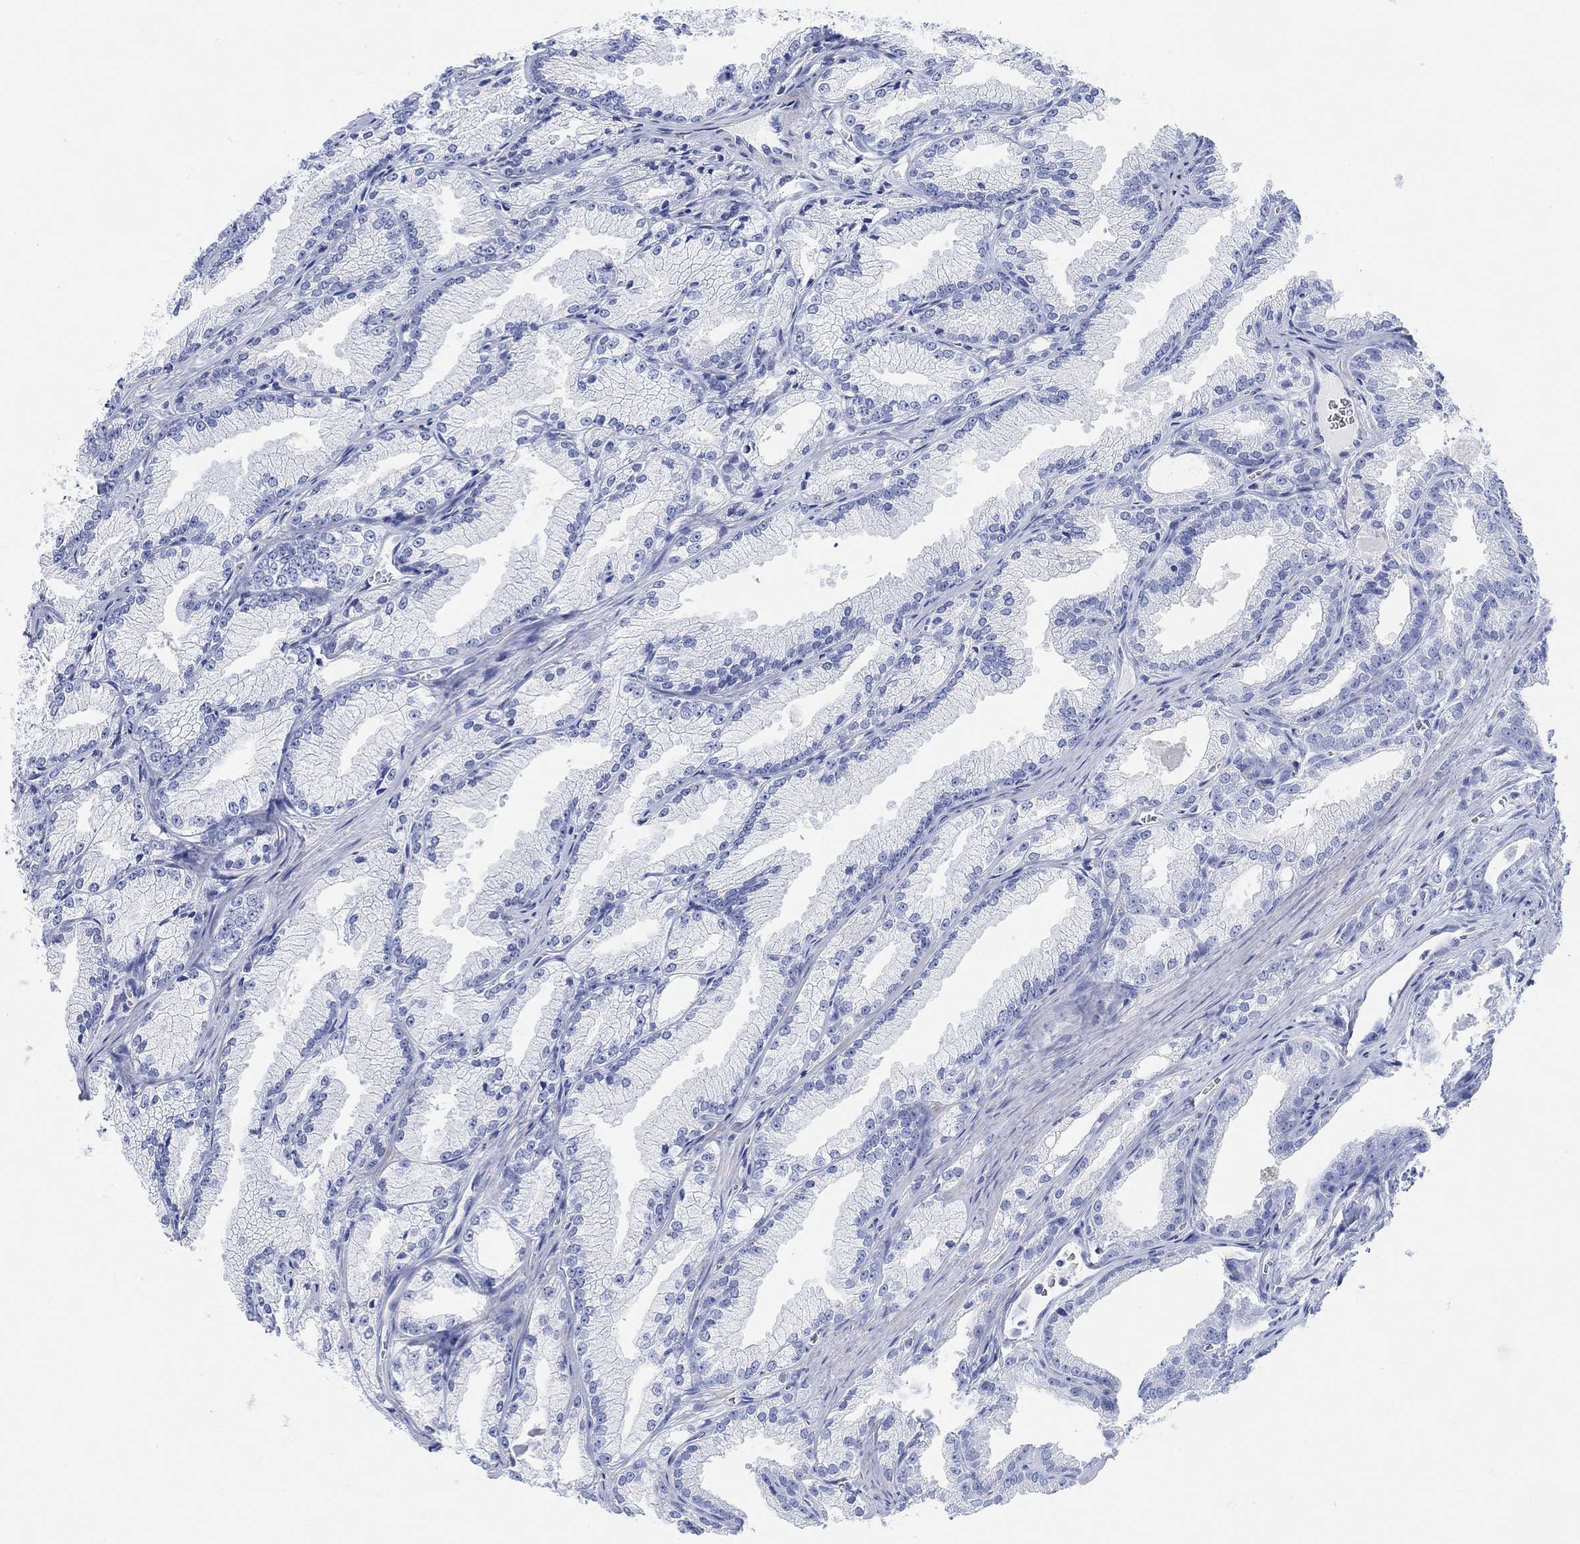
{"staining": {"intensity": "negative", "quantity": "none", "location": "none"}, "tissue": "prostate cancer", "cell_type": "Tumor cells", "image_type": "cancer", "snomed": [{"axis": "morphology", "description": "Adenocarcinoma, NOS"}, {"axis": "morphology", "description": "Adenocarcinoma, High grade"}, {"axis": "topography", "description": "Prostate"}], "caption": "Tumor cells are negative for brown protein staining in prostate adenocarcinoma.", "gene": "ANKRD33", "patient": {"sex": "male", "age": 70}}